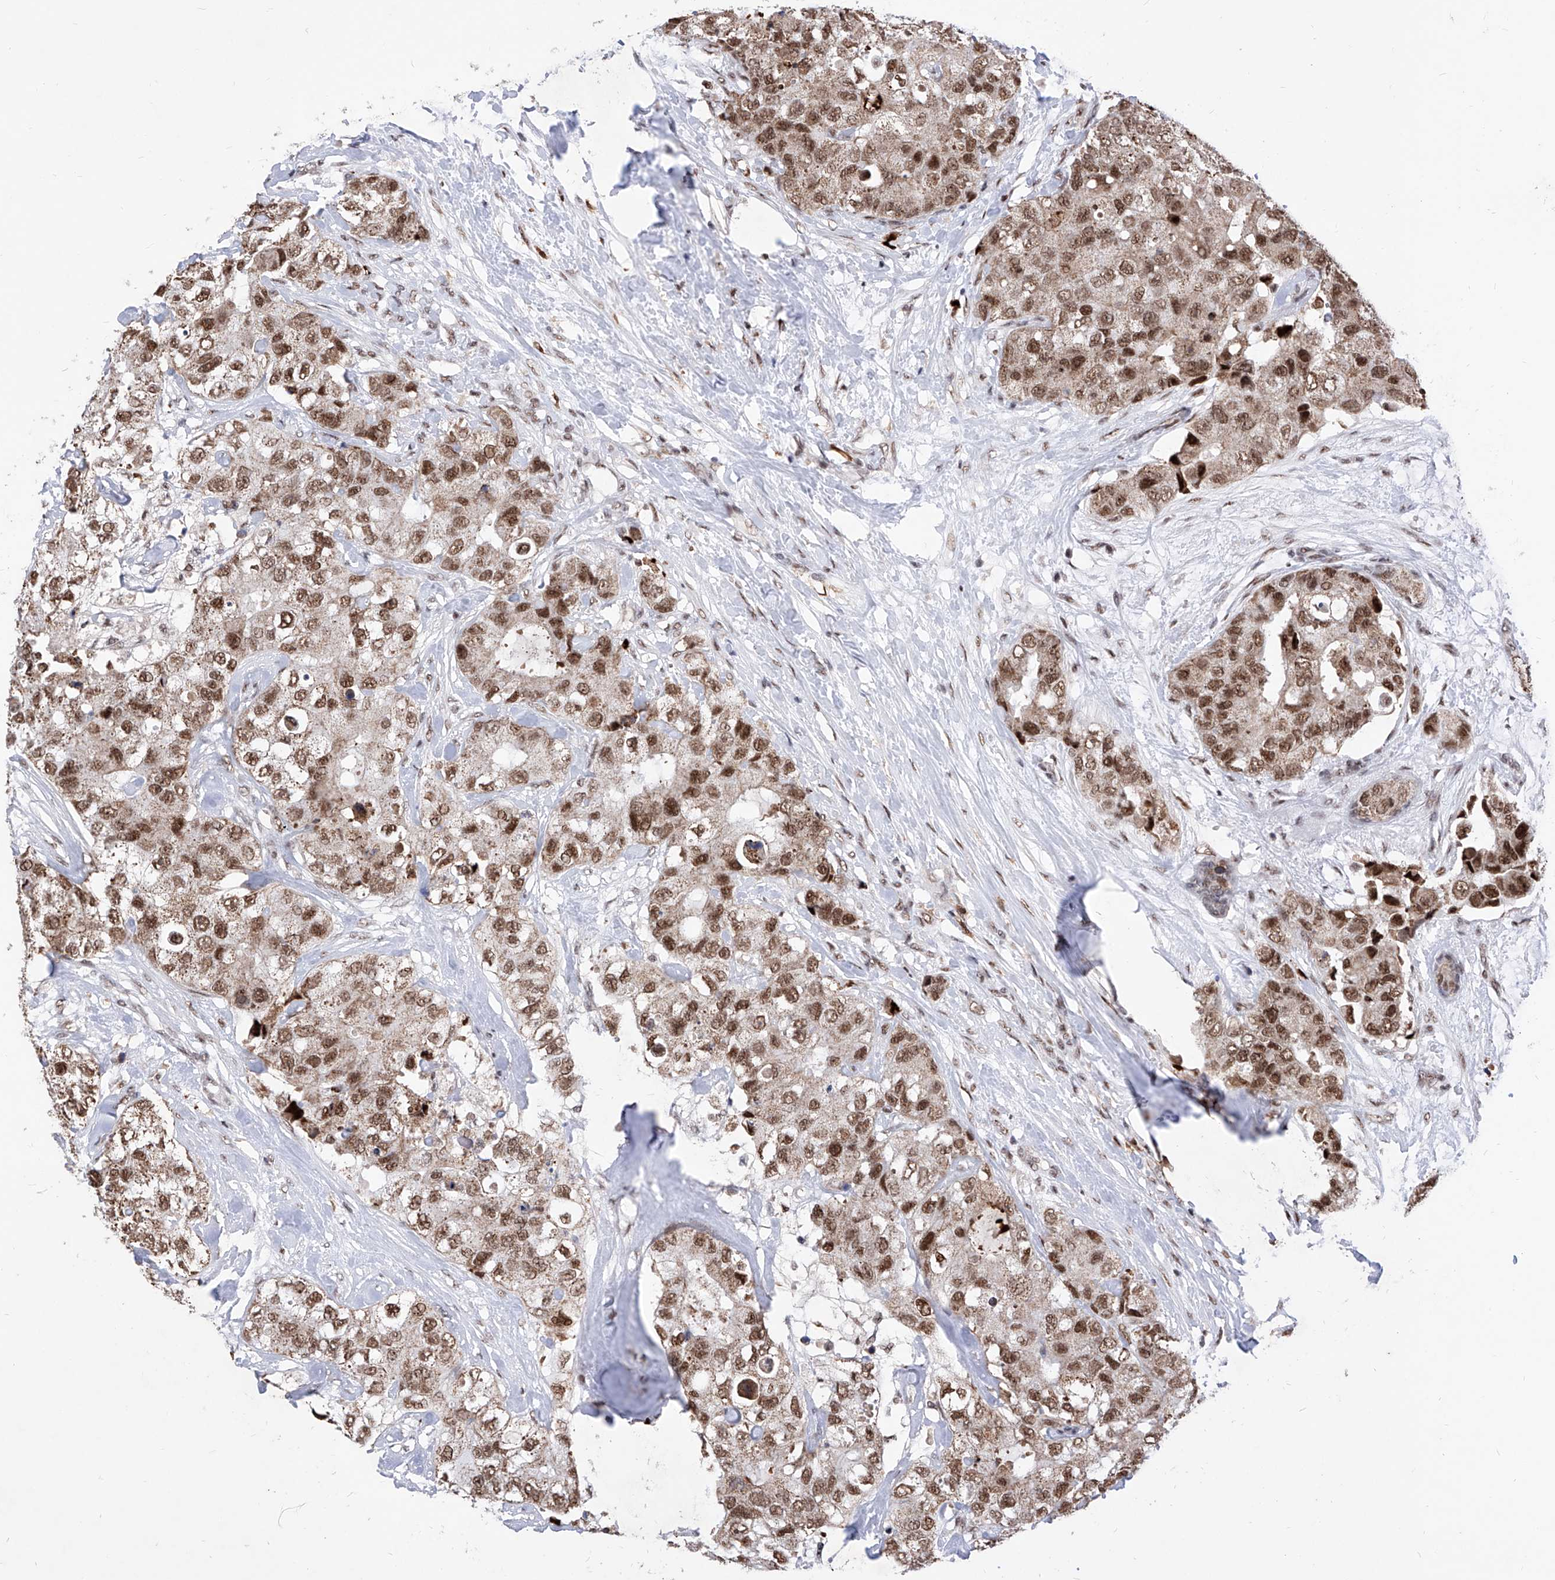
{"staining": {"intensity": "moderate", "quantity": ">75%", "location": "nuclear"}, "tissue": "breast cancer", "cell_type": "Tumor cells", "image_type": "cancer", "snomed": [{"axis": "morphology", "description": "Duct carcinoma"}, {"axis": "topography", "description": "Breast"}], "caption": "Brown immunohistochemical staining in human breast cancer demonstrates moderate nuclear positivity in about >75% of tumor cells.", "gene": "PHF5A", "patient": {"sex": "female", "age": 62}}